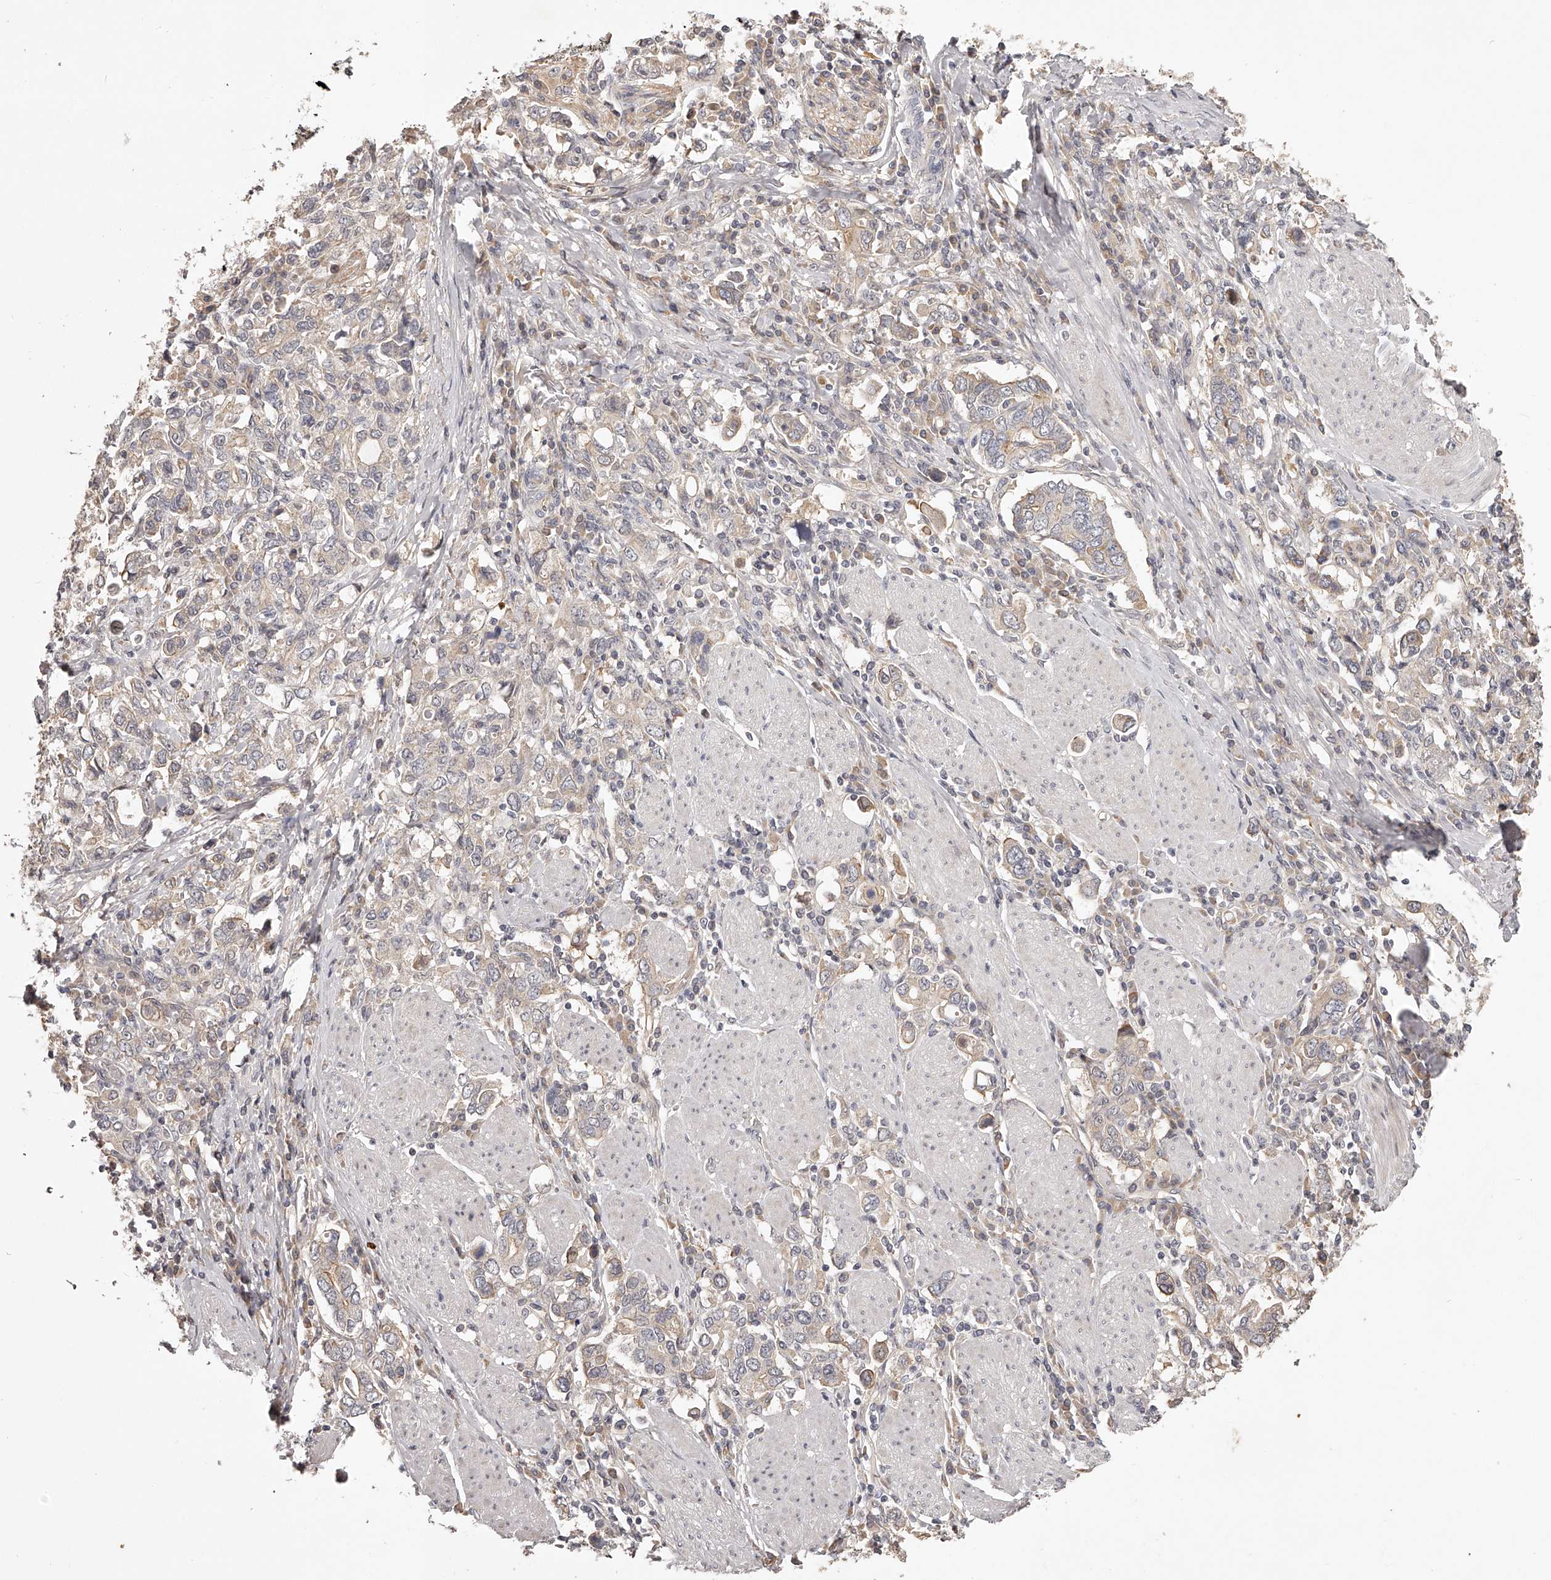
{"staining": {"intensity": "weak", "quantity": "25%-75%", "location": "cytoplasmic/membranous"}, "tissue": "stomach cancer", "cell_type": "Tumor cells", "image_type": "cancer", "snomed": [{"axis": "morphology", "description": "Adenocarcinoma, NOS"}, {"axis": "topography", "description": "Stomach, upper"}], "caption": "Stomach cancer stained with a brown dye shows weak cytoplasmic/membranous positive staining in about 25%-75% of tumor cells.", "gene": "ZNF582", "patient": {"sex": "male", "age": 62}}